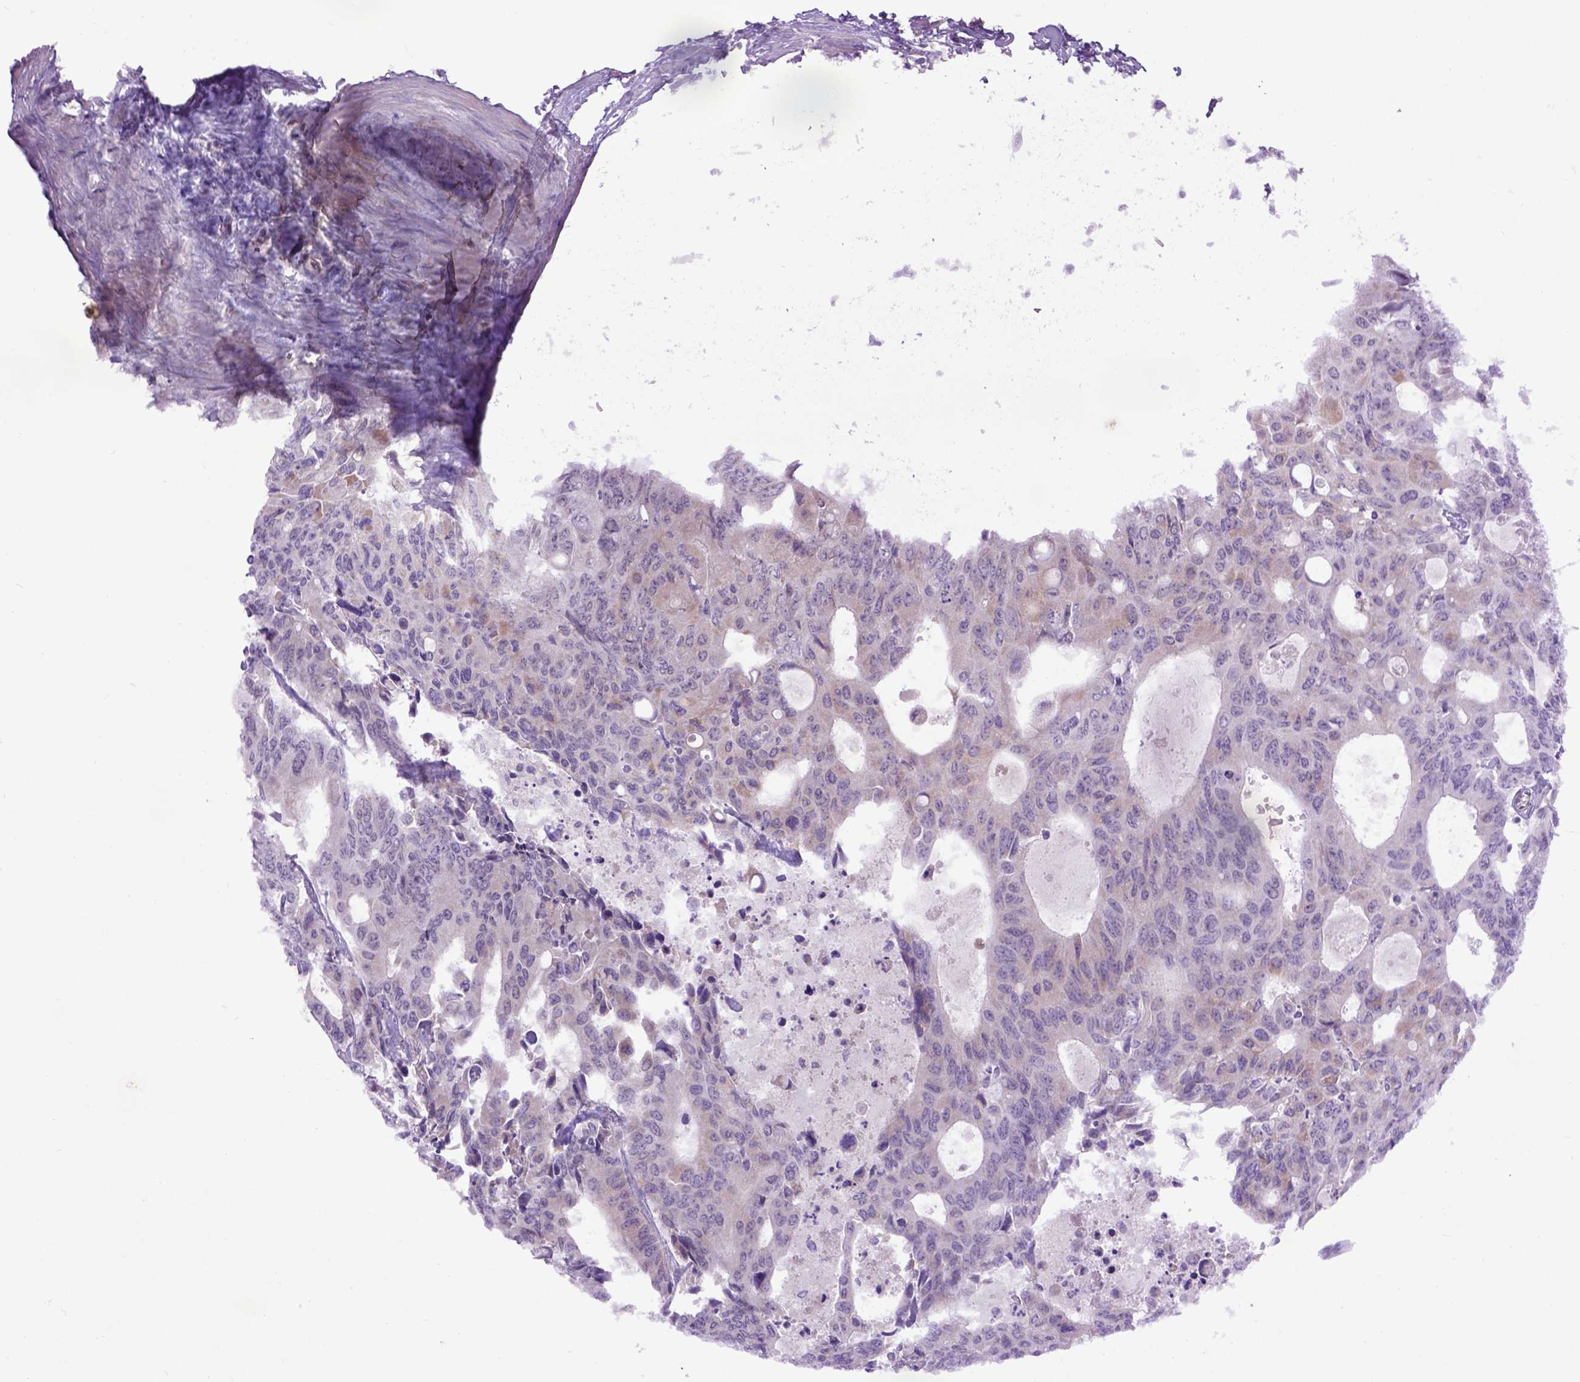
{"staining": {"intensity": "negative", "quantity": "none", "location": "none"}, "tissue": "colorectal cancer", "cell_type": "Tumor cells", "image_type": "cancer", "snomed": [{"axis": "morphology", "description": "Adenocarcinoma, NOS"}, {"axis": "topography", "description": "Rectum"}], "caption": "Histopathology image shows no significant protein positivity in tumor cells of colorectal cancer.", "gene": "EMILIN3", "patient": {"sex": "male", "age": 76}}